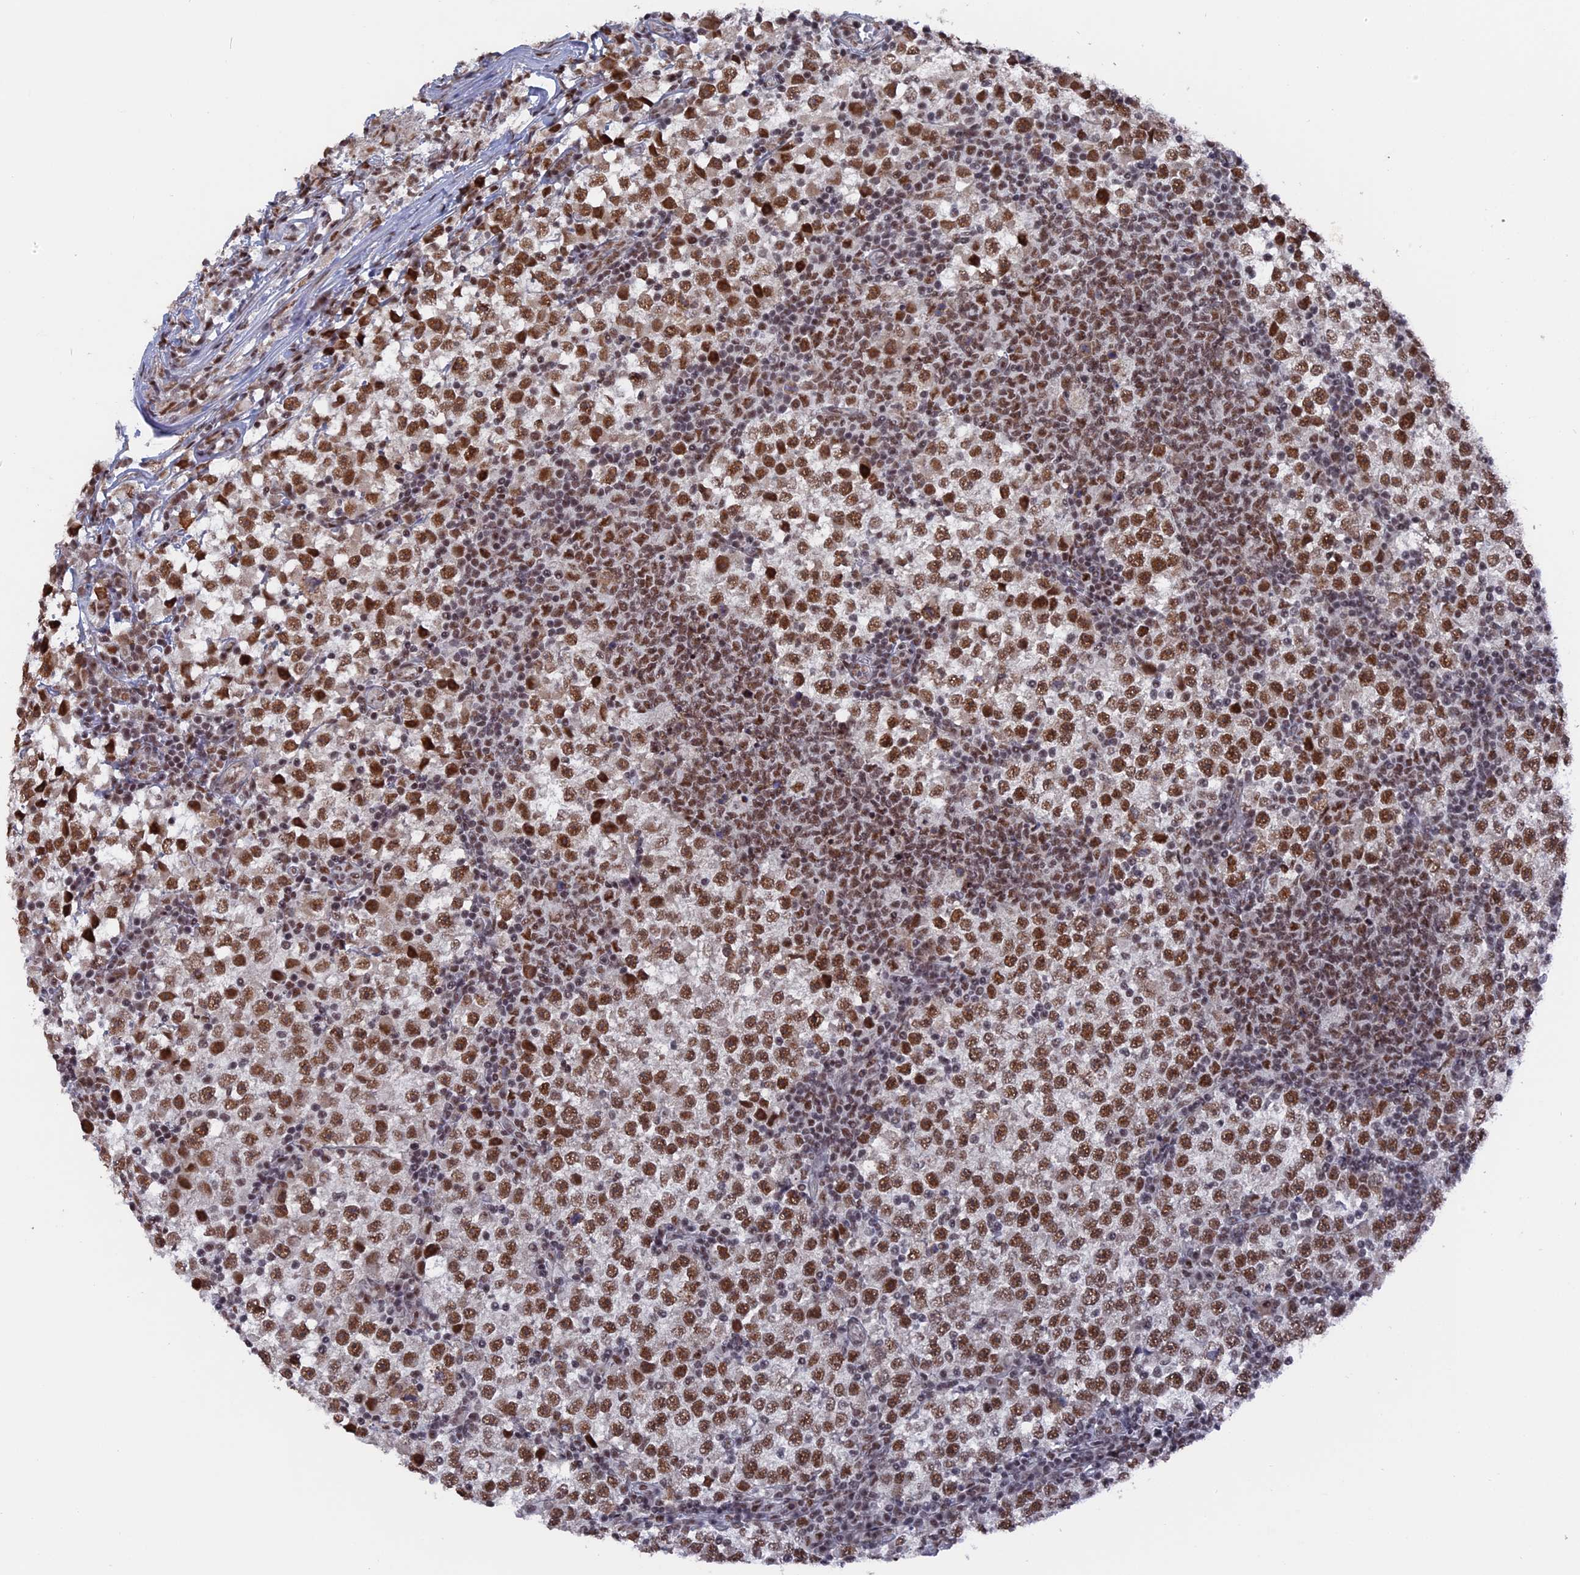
{"staining": {"intensity": "moderate", "quantity": ">75%", "location": "nuclear"}, "tissue": "testis cancer", "cell_type": "Tumor cells", "image_type": "cancer", "snomed": [{"axis": "morphology", "description": "Seminoma, NOS"}, {"axis": "topography", "description": "Testis"}], "caption": "Testis cancer (seminoma) was stained to show a protein in brown. There is medium levels of moderate nuclear staining in about >75% of tumor cells. (DAB = brown stain, brightfield microscopy at high magnification).", "gene": "SF3A2", "patient": {"sex": "male", "age": 65}}